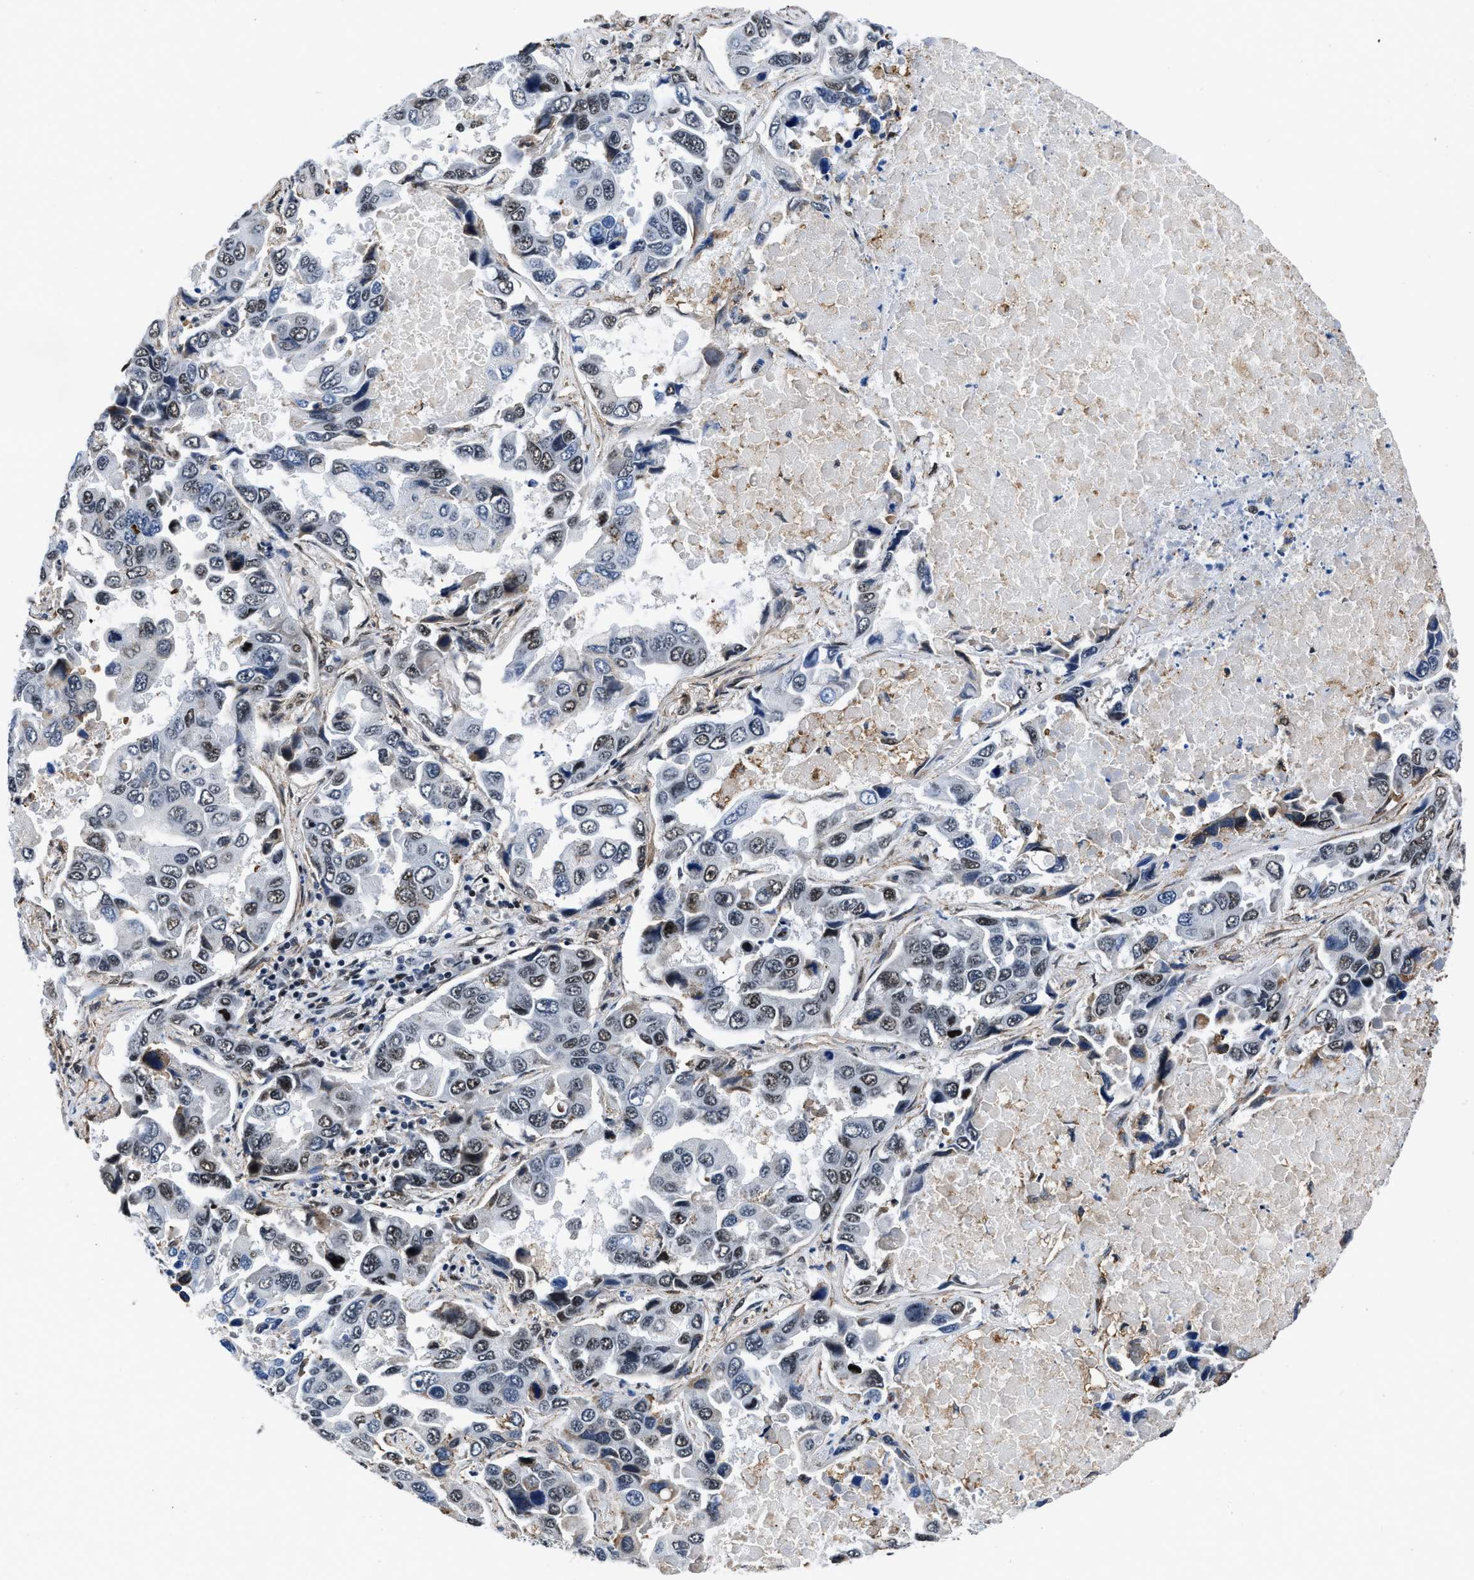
{"staining": {"intensity": "moderate", "quantity": "25%-75%", "location": "nuclear"}, "tissue": "lung cancer", "cell_type": "Tumor cells", "image_type": "cancer", "snomed": [{"axis": "morphology", "description": "Adenocarcinoma, NOS"}, {"axis": "topography", "description": "Lung"}], "caption": "Immunohistochemical staining of human lung adenocarcinoma displays medium levels of moderate nuclear protein positivity in approximately 25%-75% of tumor cells.", "gene": "HNRNPH2", "patient": {"sex": "male", "age": 64}}